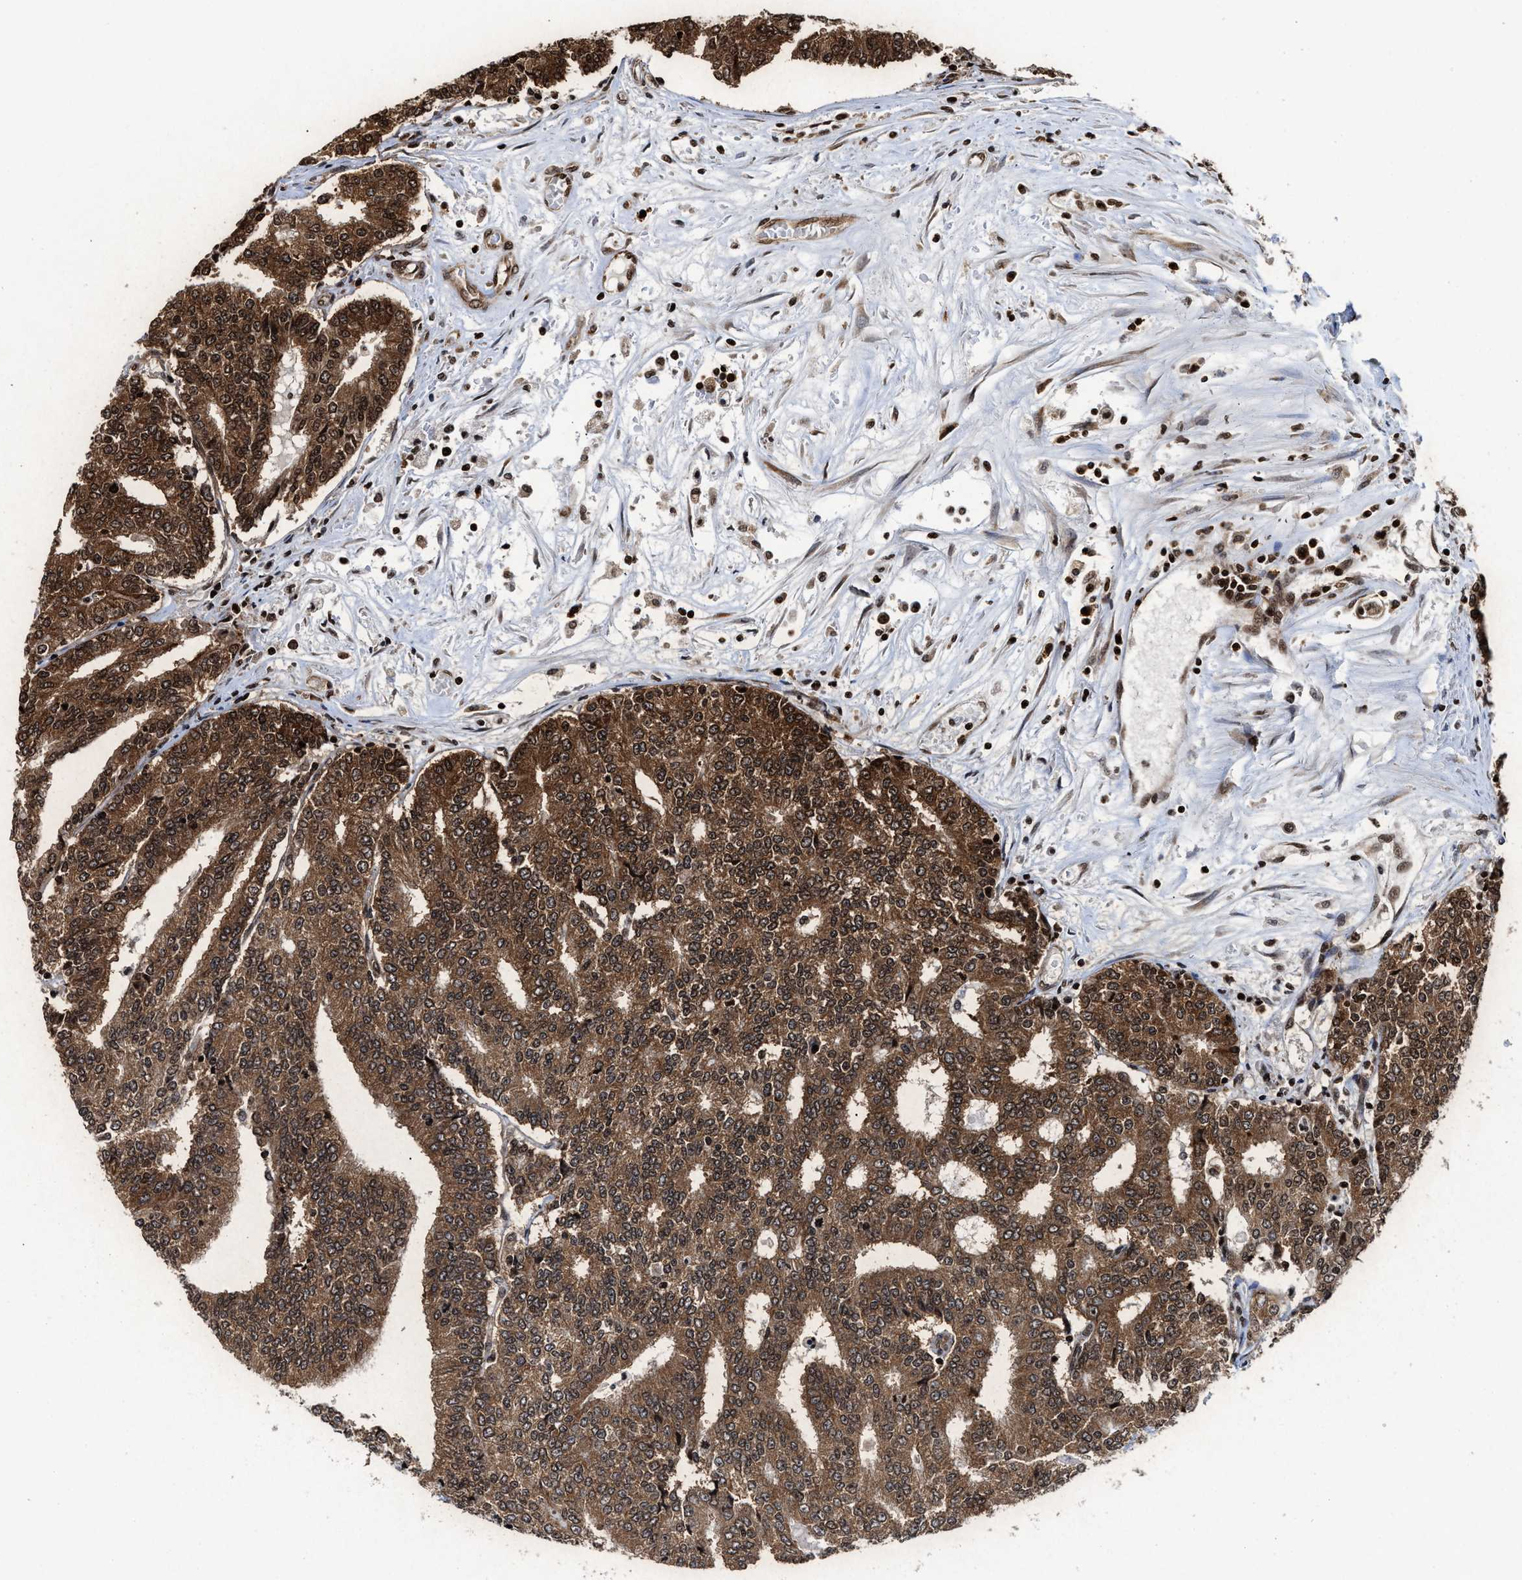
{"staining": {"intensity": "strong", "quantity": ">75%", "location": "cytoplasmic/membranous,nuclear"}, "tissue": "prostate cancer", "cell_type": "Tumor cells", "image_type": "cancer", "snomed": [{"axis": "morphology", "description": "Normal tissue, NOS"}, {"axis": "morphology", "description": "Adenocarcinoma, High grade"}, {"axis": "topography", "description": "Prostate"}, {"axis": "topography", "description": "Seminal veicle"}], "caption": "IHC photomicrograph of neoplastic tissue: prostate high-grade adenocarcinoma stained using immunohistochemistry displays high levels of strong protein expression localized specifically in the cytoplasmic/membranous and nuclear of tumor cells, appearing as a cytoplasmic/membranous and nuclear brown color.", "gene": "ALYREF", "patient": {"sex": "male", "age": 55}}